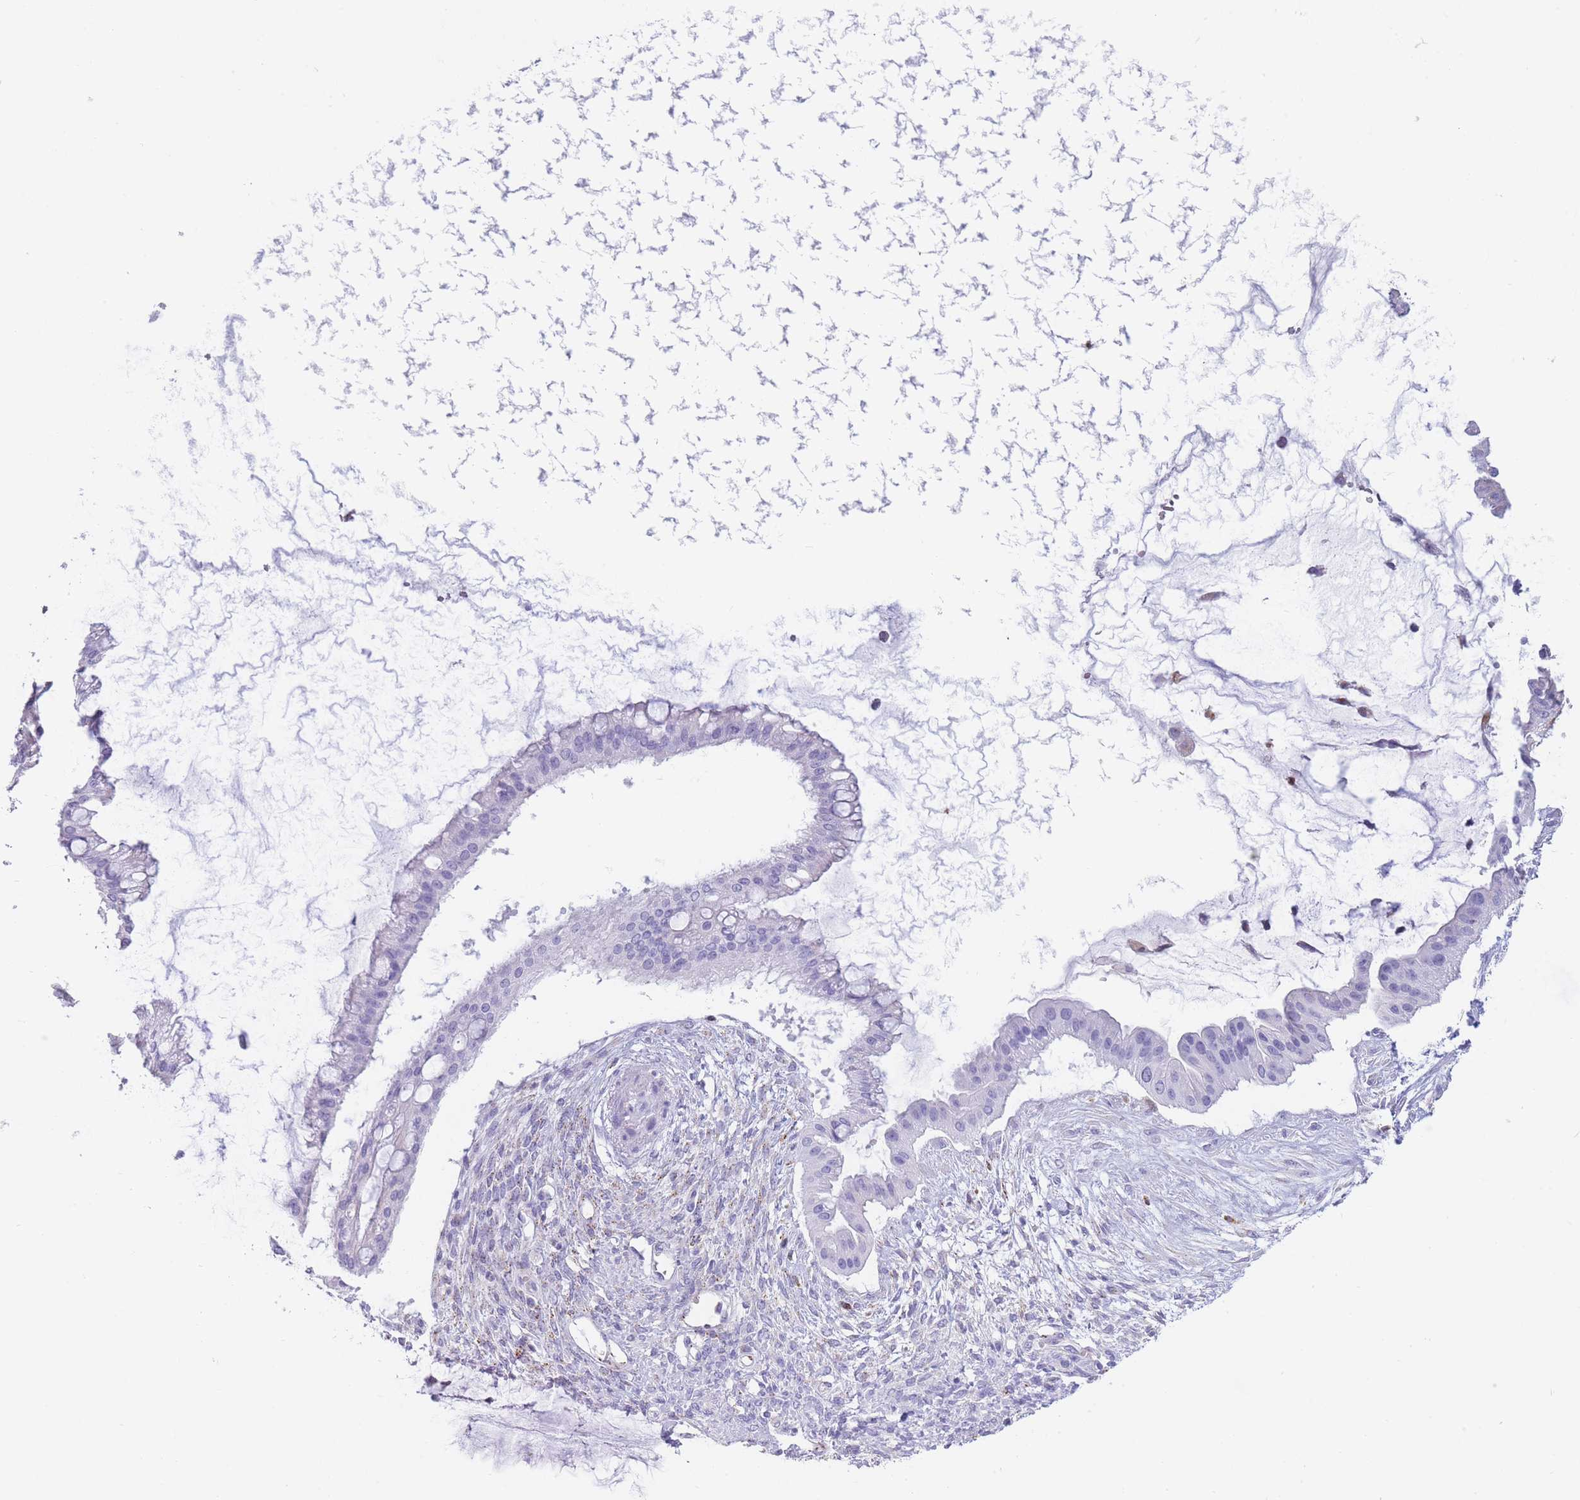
{"staining": {"intensity": "negative", "quantity": "none", "location": "none"}, "tissue": "ovarian cancer", "cell_type": "Tumor cells", "image_type": "cancer", "snomed": [{"axis": "morphology", "description": "Cystadenocarcinoma, mucinous, NOS"}, {"axis": "topography", "description": "Ovary"}], "caption": "The immunohistochemistry (IHC) micrograph has no significant expression in tumor cells of ovarian cancer tissue.", "gene": "GAA", "patient": {"sex": "female", "age": 73}}